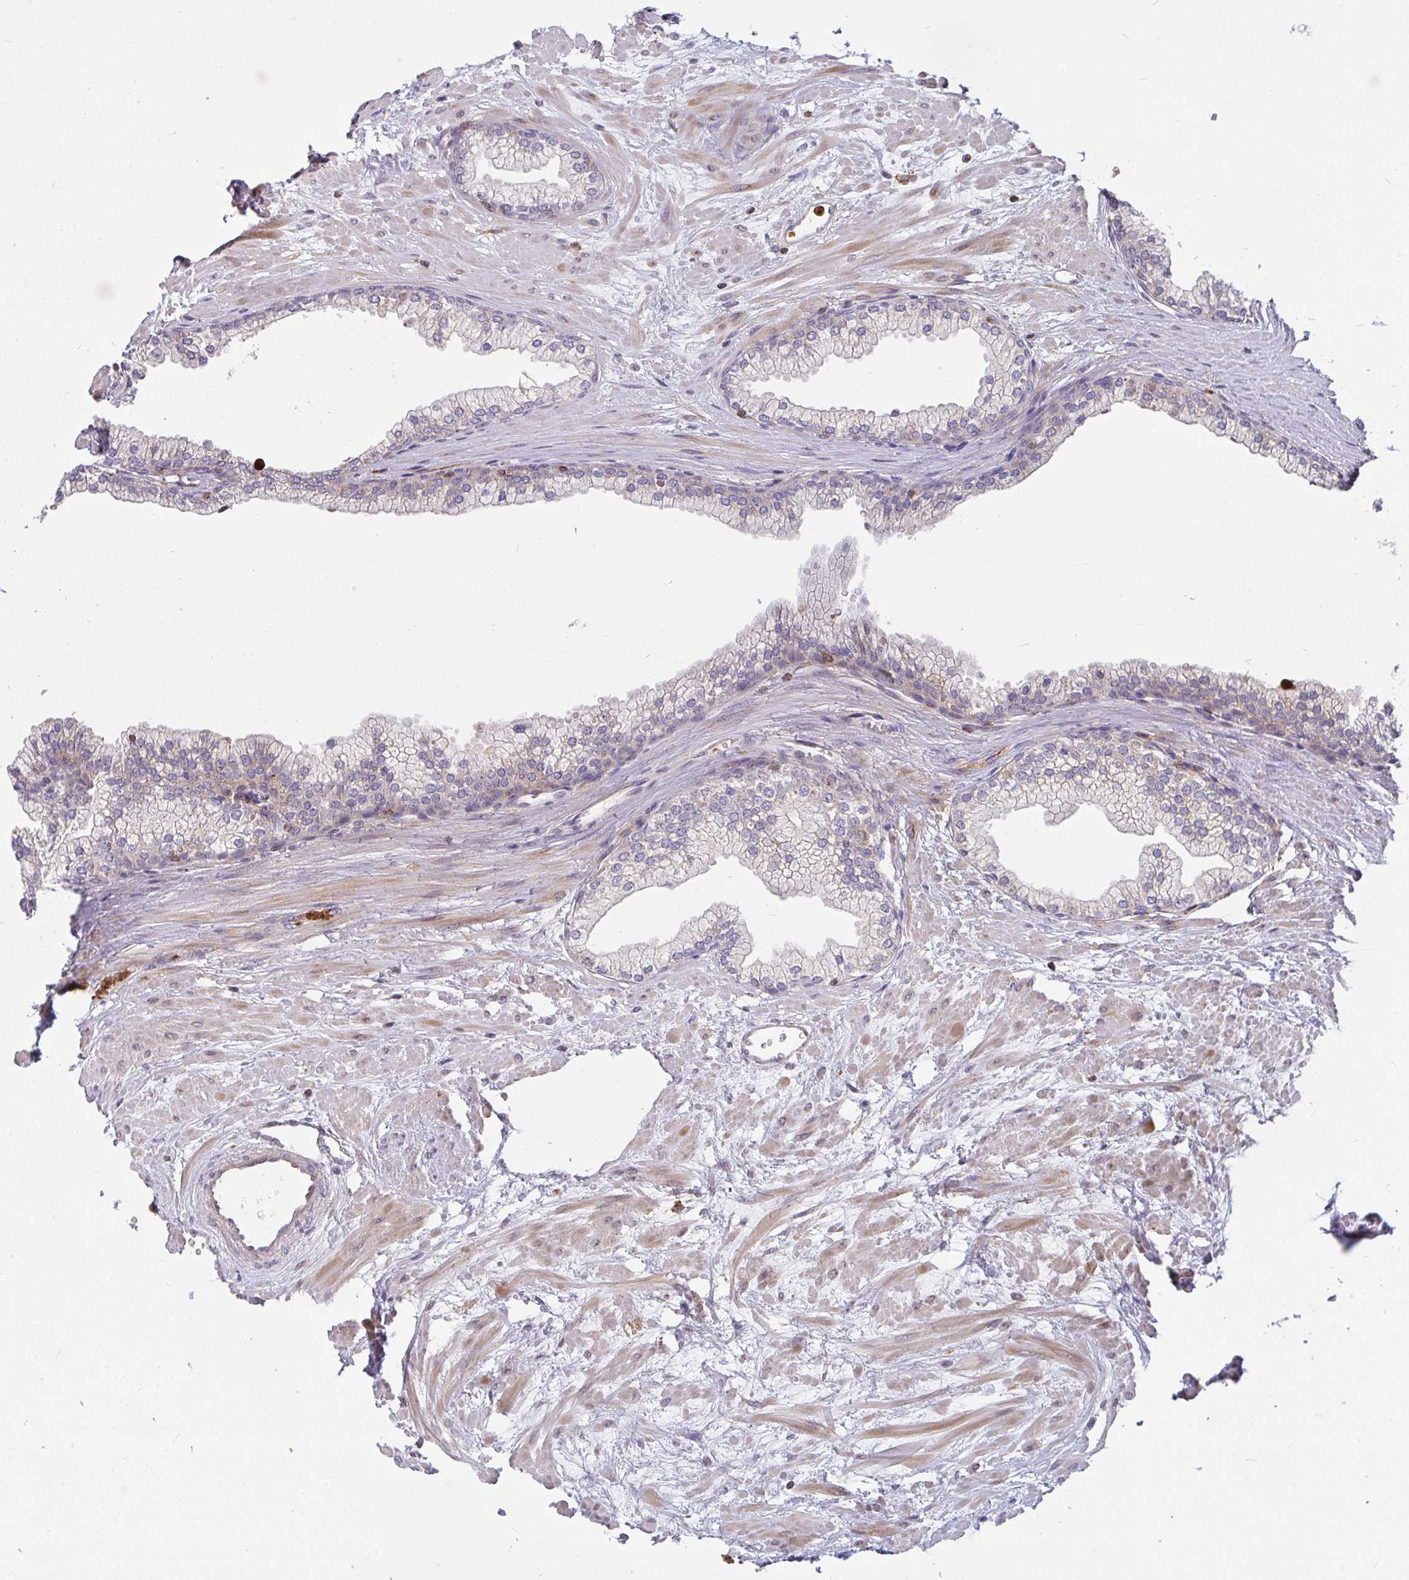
{"staining": {"intensity": "moderate", "quantity": "25%-75%", "location": "cytoplasmic/membranous"}, "tissue": "prostate", "cell_type": "Glandular cells", "image_type": "normal", "snomed": [{"axis": "morphology", "description": "Normal tissue, NOS"}, {"axis": "topography", "description": "Prostate"}, {"axis": "topography", "description": "Peripheral nerve tissue"}], "caption": "Immunohistochemical staining of unremarkable prostate demonstrates moderate cytoplasmic/membranous protein positivity in about 25%-75% of glandular cells.", "gene": "CSF3R", "patient": {"sex": "male", "age": 61}}